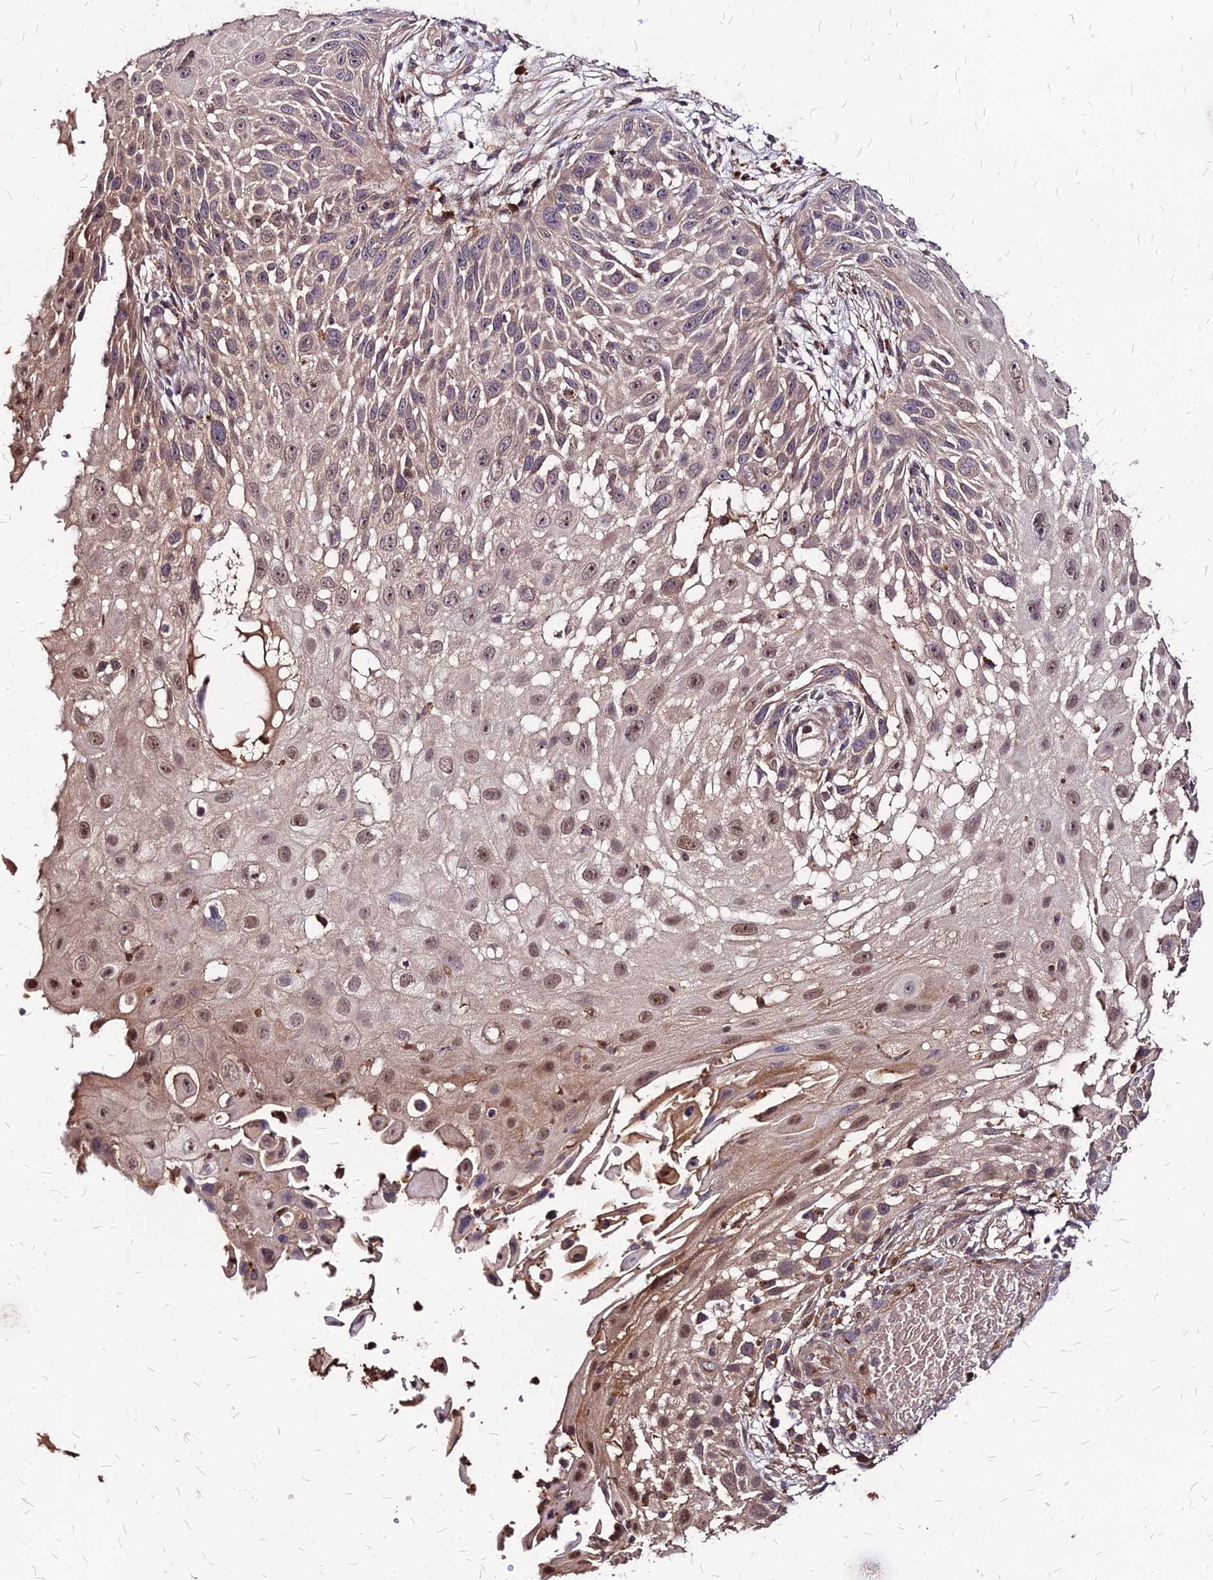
{"staining": {"intensity": "moderate", "quantity": "<25%", "location": "nuclear"}, "tissue": "skin cancer", "cell_type": "Tumor cells", "image_type": "cancer", "snomed": [{"axis": "morphology", "description": "Squamous cell carcinoma, NOS"}, {"axis": "topography", "description": "Skin"}], "caption": "An IHC histopathology image of tumor tissue is shown. Protein staining in brown labels moderate nuclear positivity in skin squamous cell carcinoma within tumor cells.", "gene": "APBA3", "patient": {"sex": "female", "age": 44}}